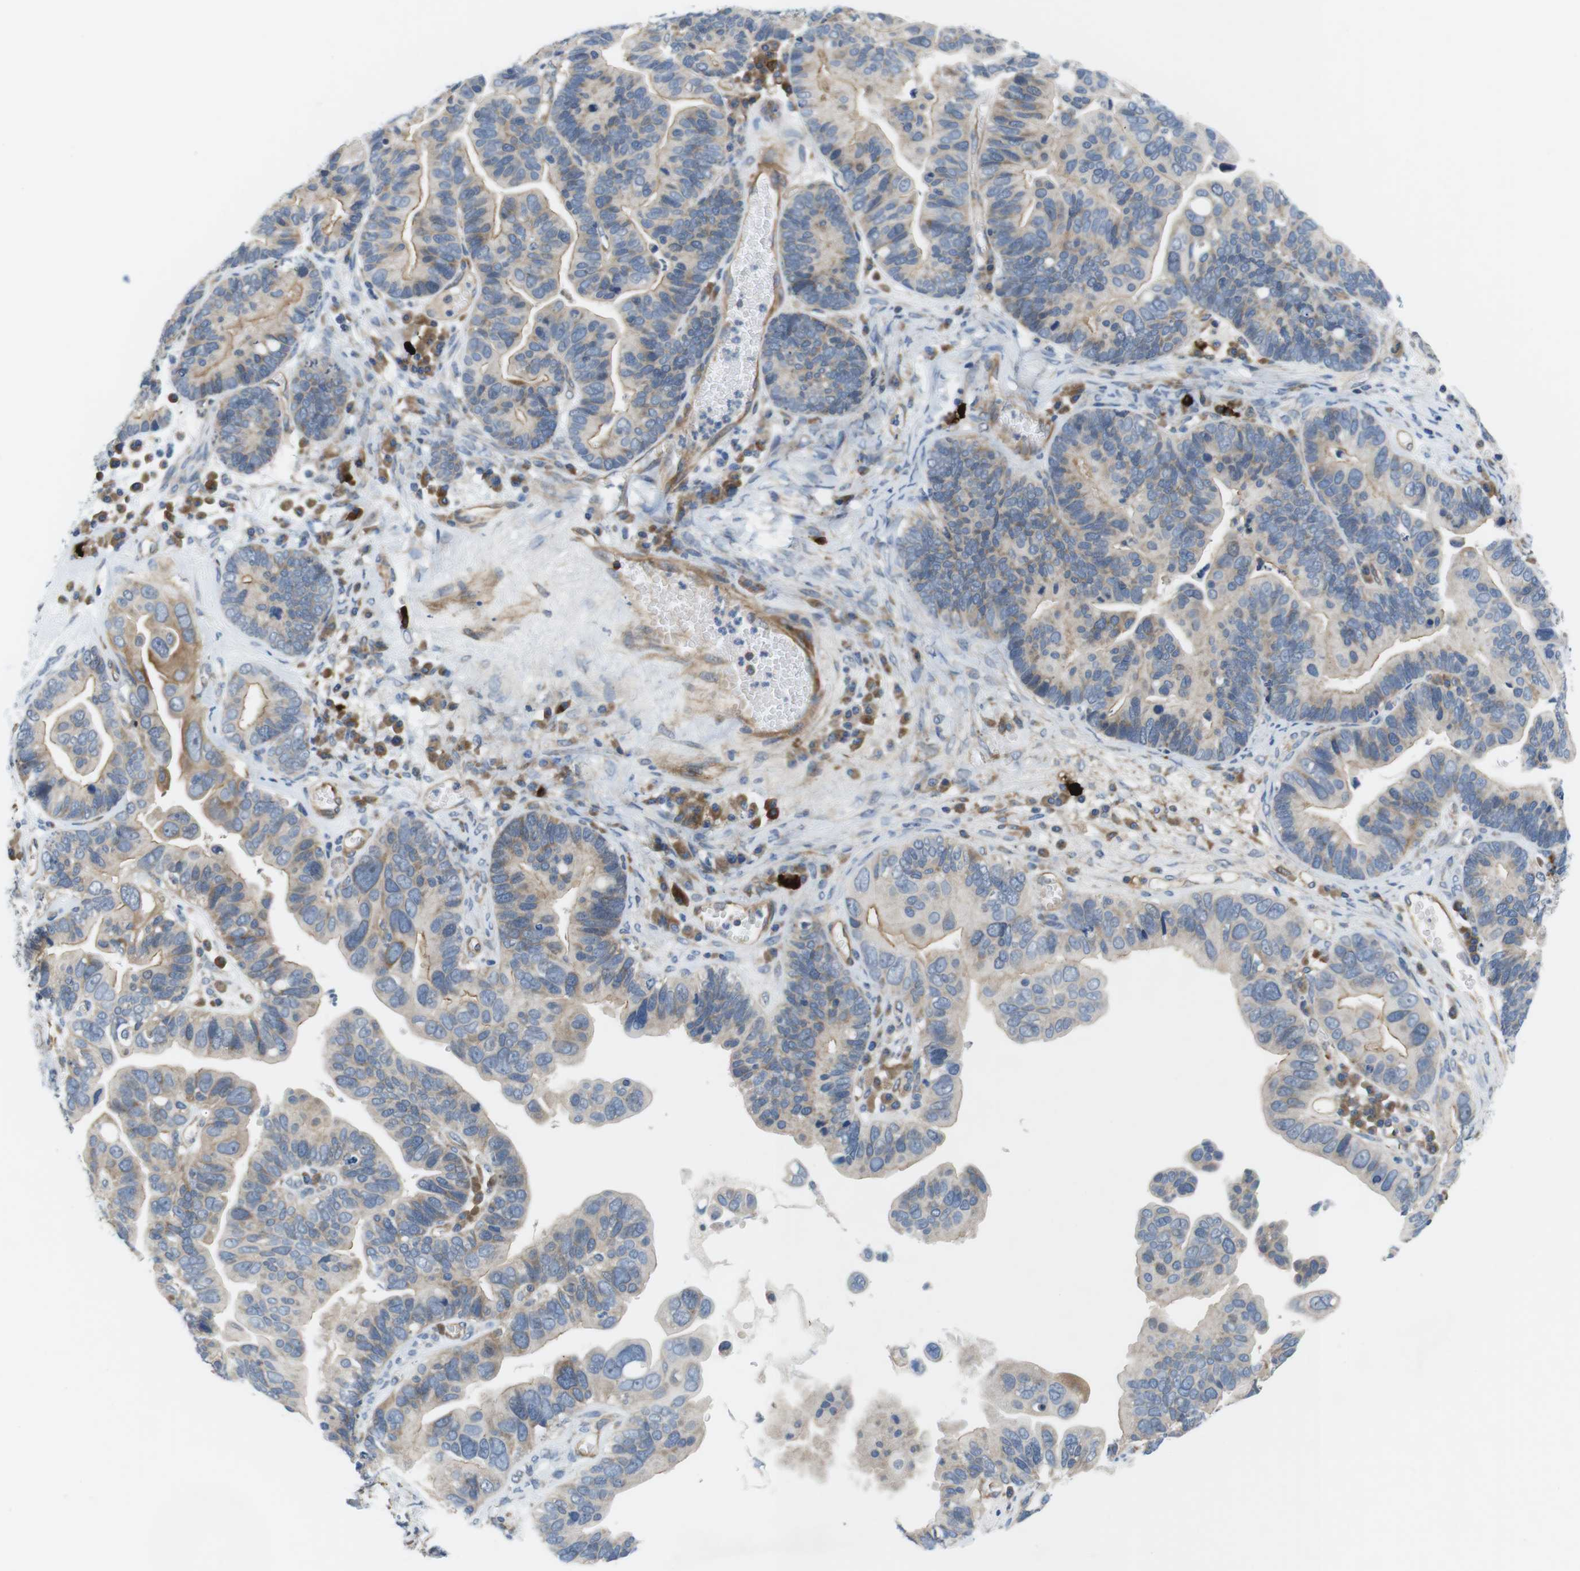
{"staining": {"intensity": "weak", "quantity": ">75%", "location": "cytoplasmic/membranous"}, "tissue": "ovarian cancer", "cell_type": "Tumor cells", "image_type": "cancer", "snomed": [{"axis": "morphology", "description": "Cystadenocarcinoma, serous, NOS"}, {"axis": "topography", "description": "Ovary"}], "caption": "Ovarian cancer (serous cystadenocarcinoma) was stained to show a protein in brown. There is low levels of weak cytoplasmic/membranous expression in approximately >75% of tumor cells. (DAB (3,3'-diaminobenzidine) IHC, brown staining for protein, blue staining for nuclei).", "gene": "DCLK1", "patient": {"sex": "female", "age": 56}}